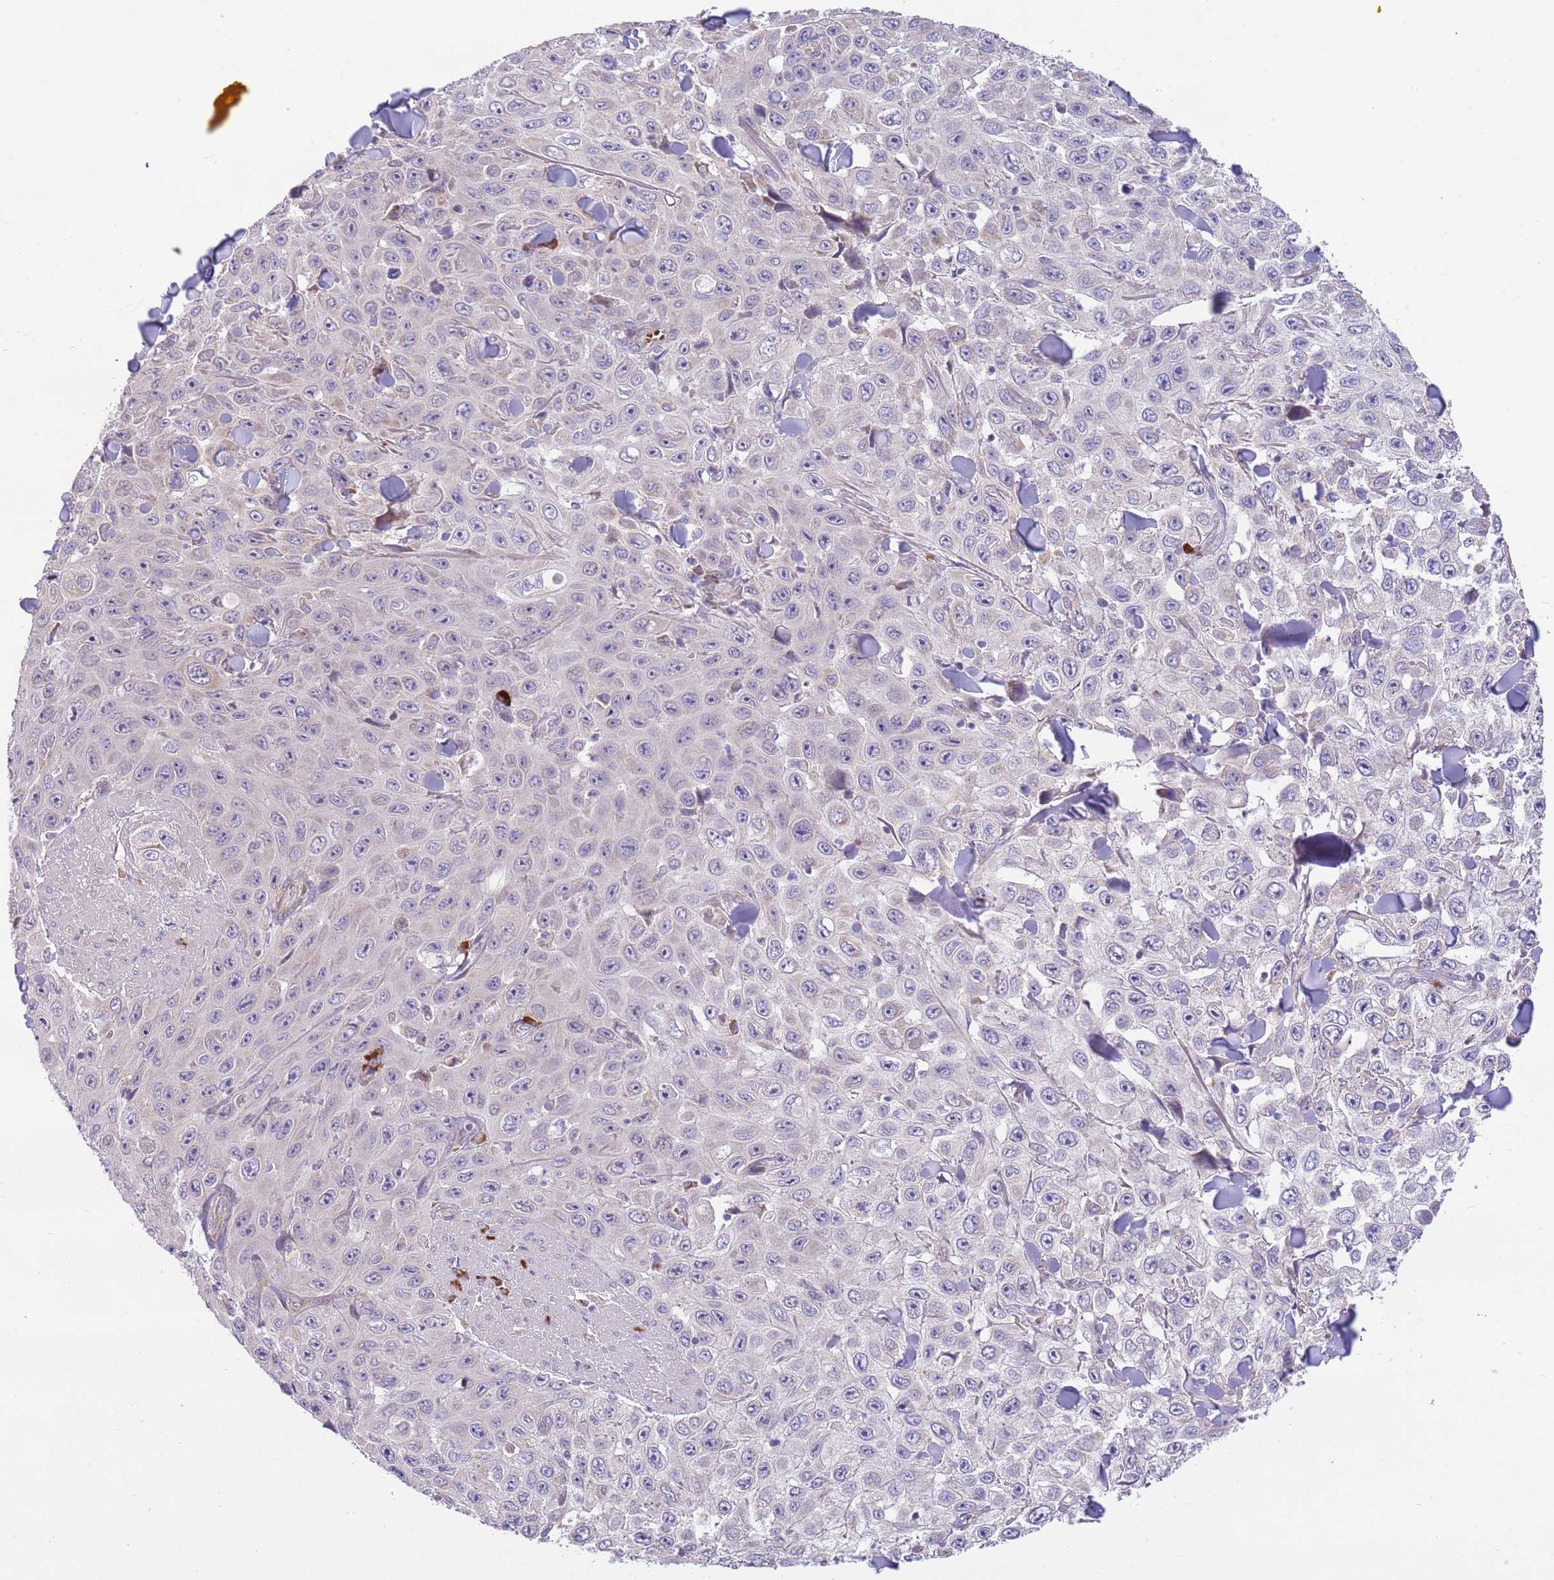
{"staining": {"intensity": "negative", "quantity": "none", "location": "none"}, "tissue": "skin cancer", "cell_type": "Tumor cells", "image_type": "cancer", "snomed": [{"axis": "morphology", "description": "Squamous cell carcinoma, NOS"}, {"axis": "topography", "description": "Skin"}], "caption": "The IHC photomicrograph has no significant expression in tumor cells of skin cancer tissue.", "gene": "DAND5", "patient": {"sex": "male", "age": 82}}